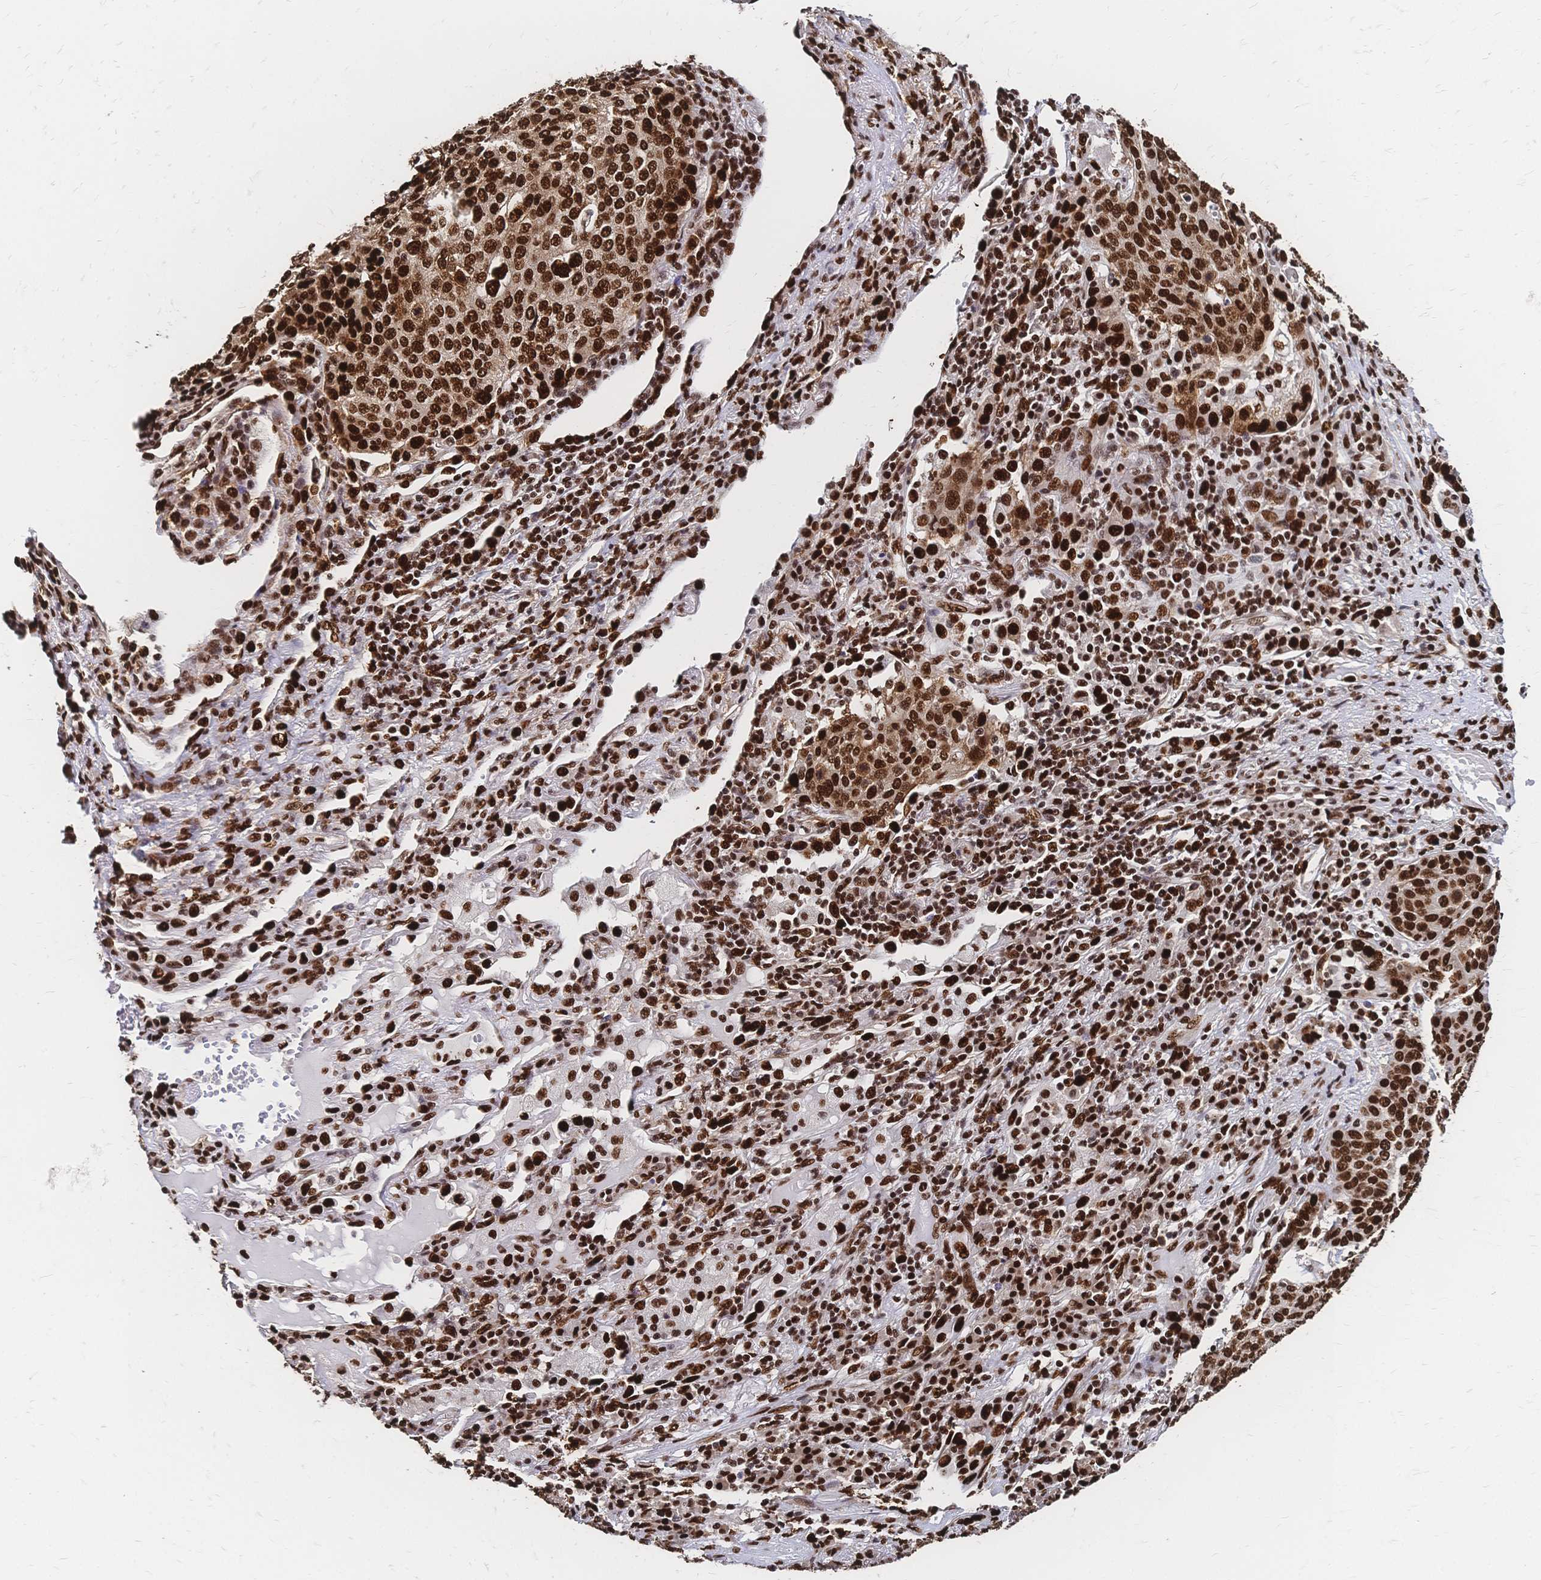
{"staining": {"intensity": "strong", "quantity": ">75%", "location": "nuclear"}, "tissue": "lung cancer", "cell_type": "Tumor cells", "image_type": "cancer", "snomed": [{"axis": "morphology", "description": "Squamous cell carcinoma, NOS"}, {"axis": "topography", "description": "Lung"}], "caption": "Immunohistochemistry of squamous cell carcinoma (lung) reveals high levels of strong nuclear staining in about >75% of tumor cells.", "gene": "HDGF", "patient": {"sex": "male", "age": 63}}